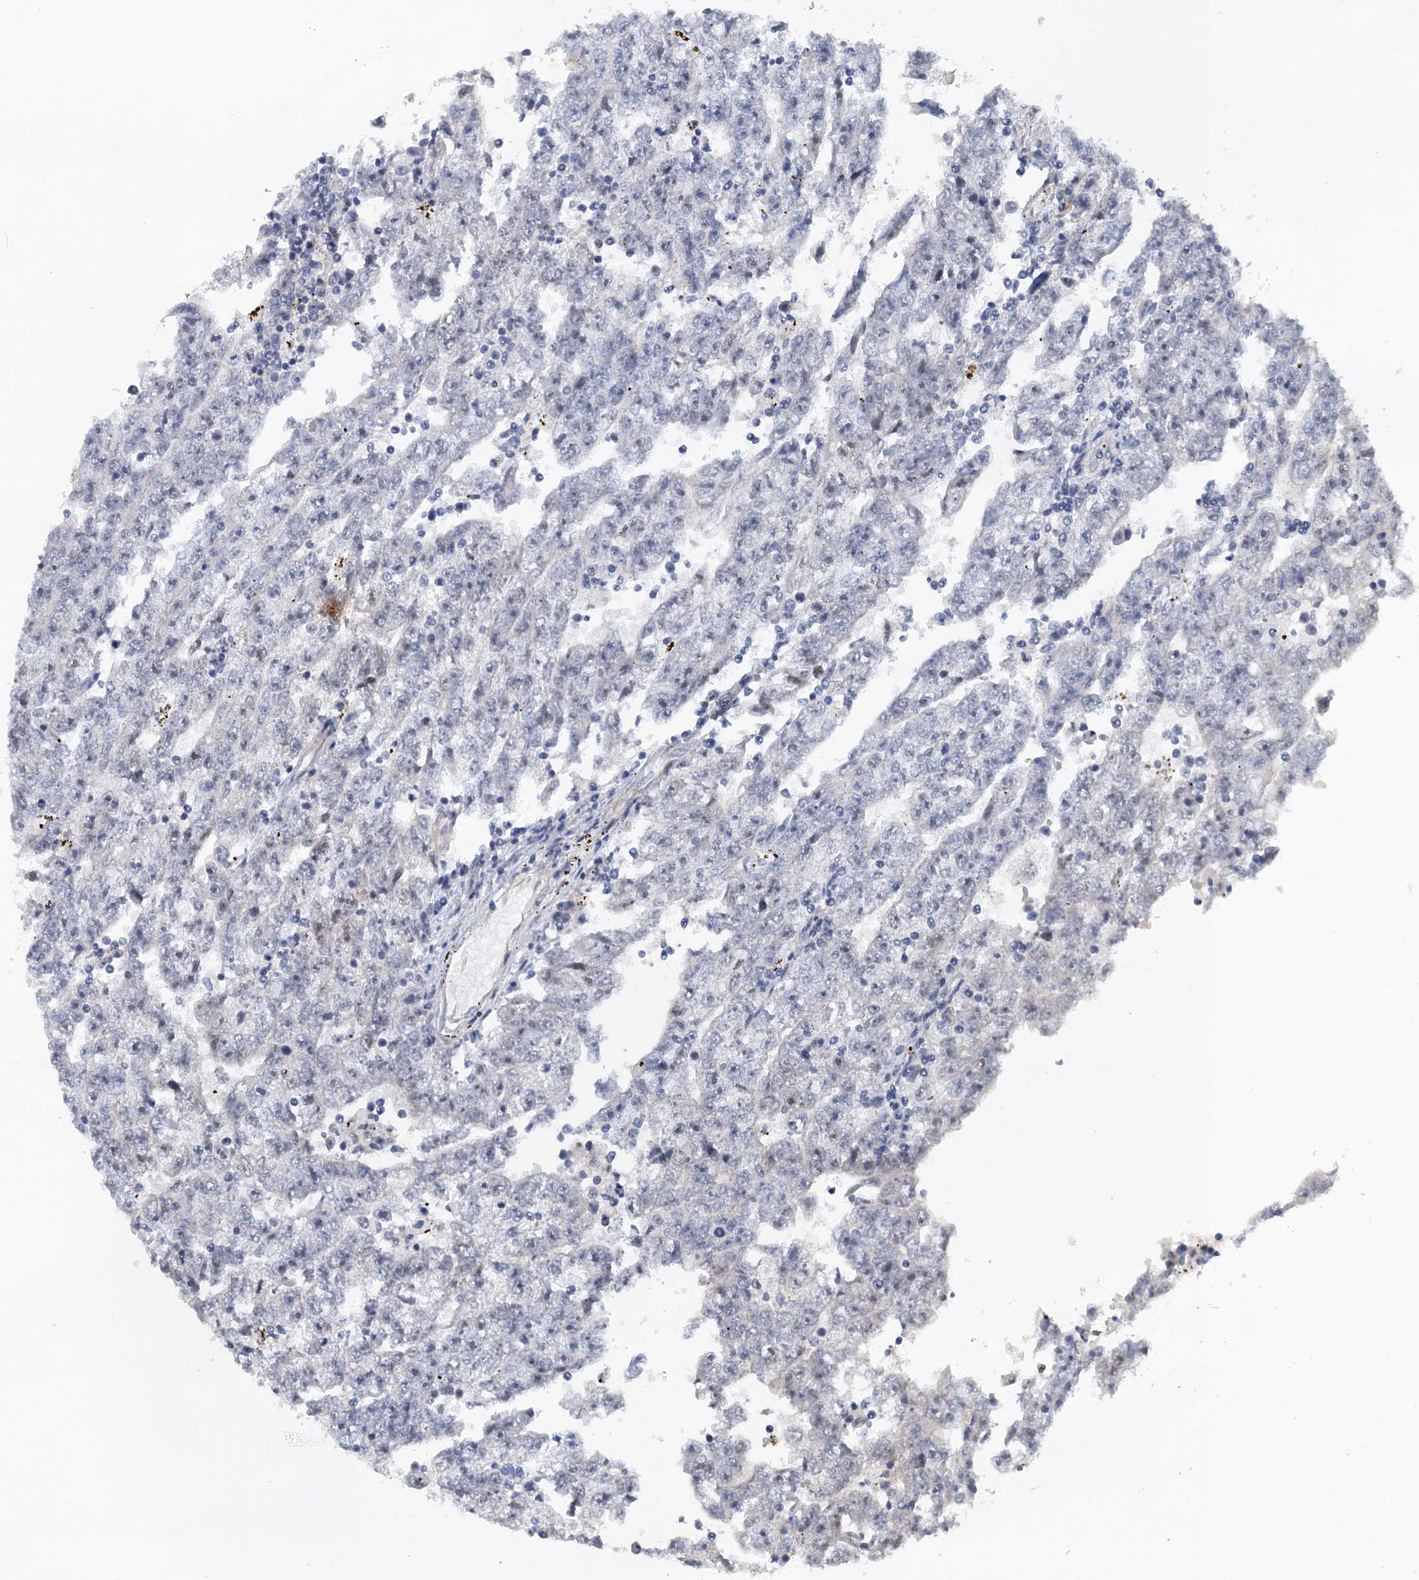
{"staining": {"intensity": "negative", "quantity": "none", "location": "none"}, "tissue": "testis cancer", "cell_type": "Tumor cells", "image_type": "cancer", "snomed": [{"axis": "morphology", "description": "Carcinoma, Embryonal, NOS"}, {"axis": "topography", "description": "Testis"}], "caption": "IHC image of human testis cancer stained for a protein (brown), which demonstrates no positivity in tumor cells.", "gene": "MRFAP1", "patient": {"sex": "male", "age": 25}}